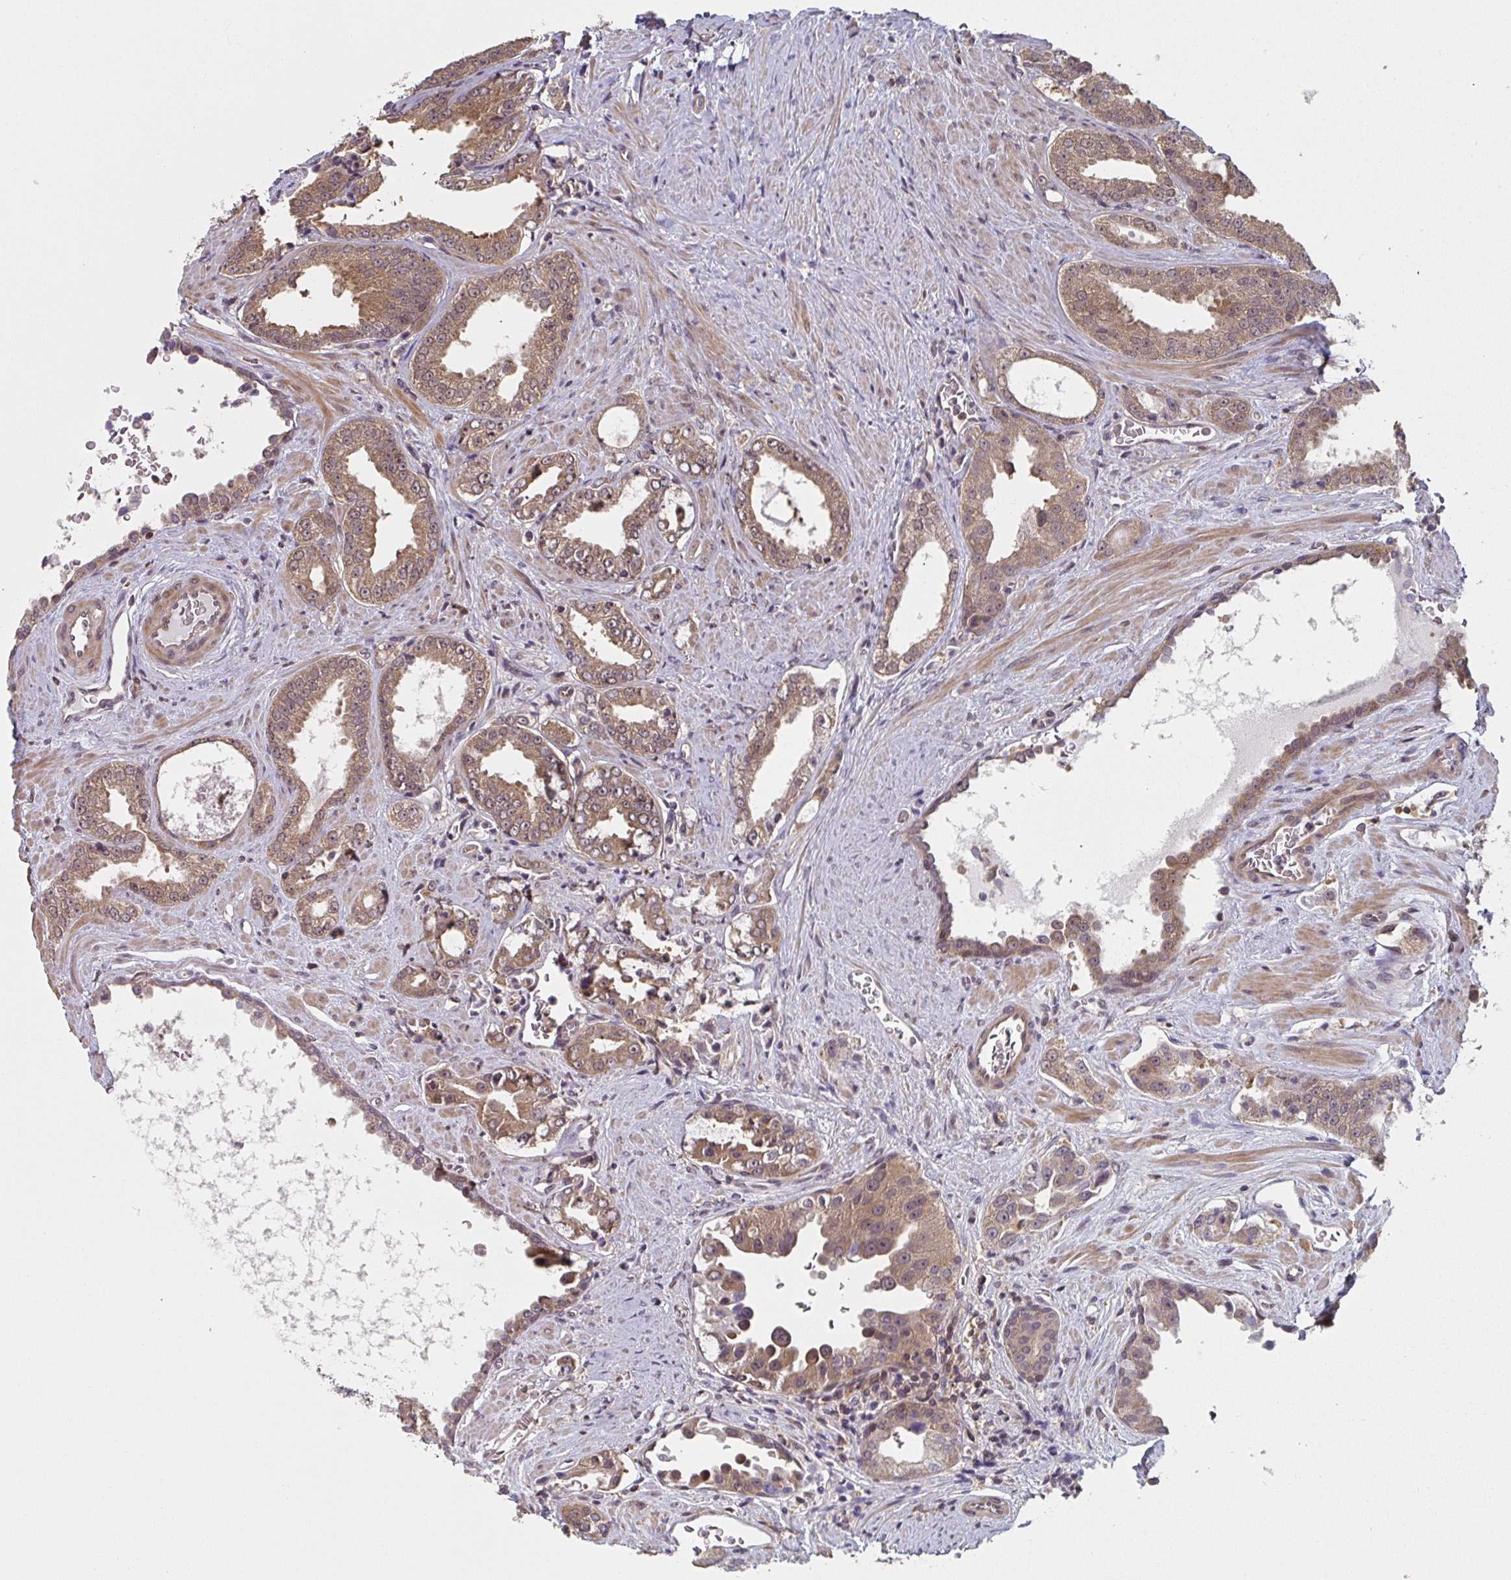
{"staining": {"intensity": "moderate", "quantity": ">75%", "location": "cytoplasmic/membranous"}, "tissue": "prostate cancer", "cell_type": "Tumor cells", "image_type": "cancer", "snomed": [{"axis": "morphology", "description": "Adenocarcinoma, Low grade"}, {"axis": "topography", "description": "Prostate"}], "caption": "Immunohistochemical staining of human prostate adenocarcinoma (low-grade) exhibits medium levels of moderate cytoplasmic/membranous protein positivity in approximately >75% of tumor cells.", "gene": "RANGRF", "patient": {"sex": "male", "age": 67}}